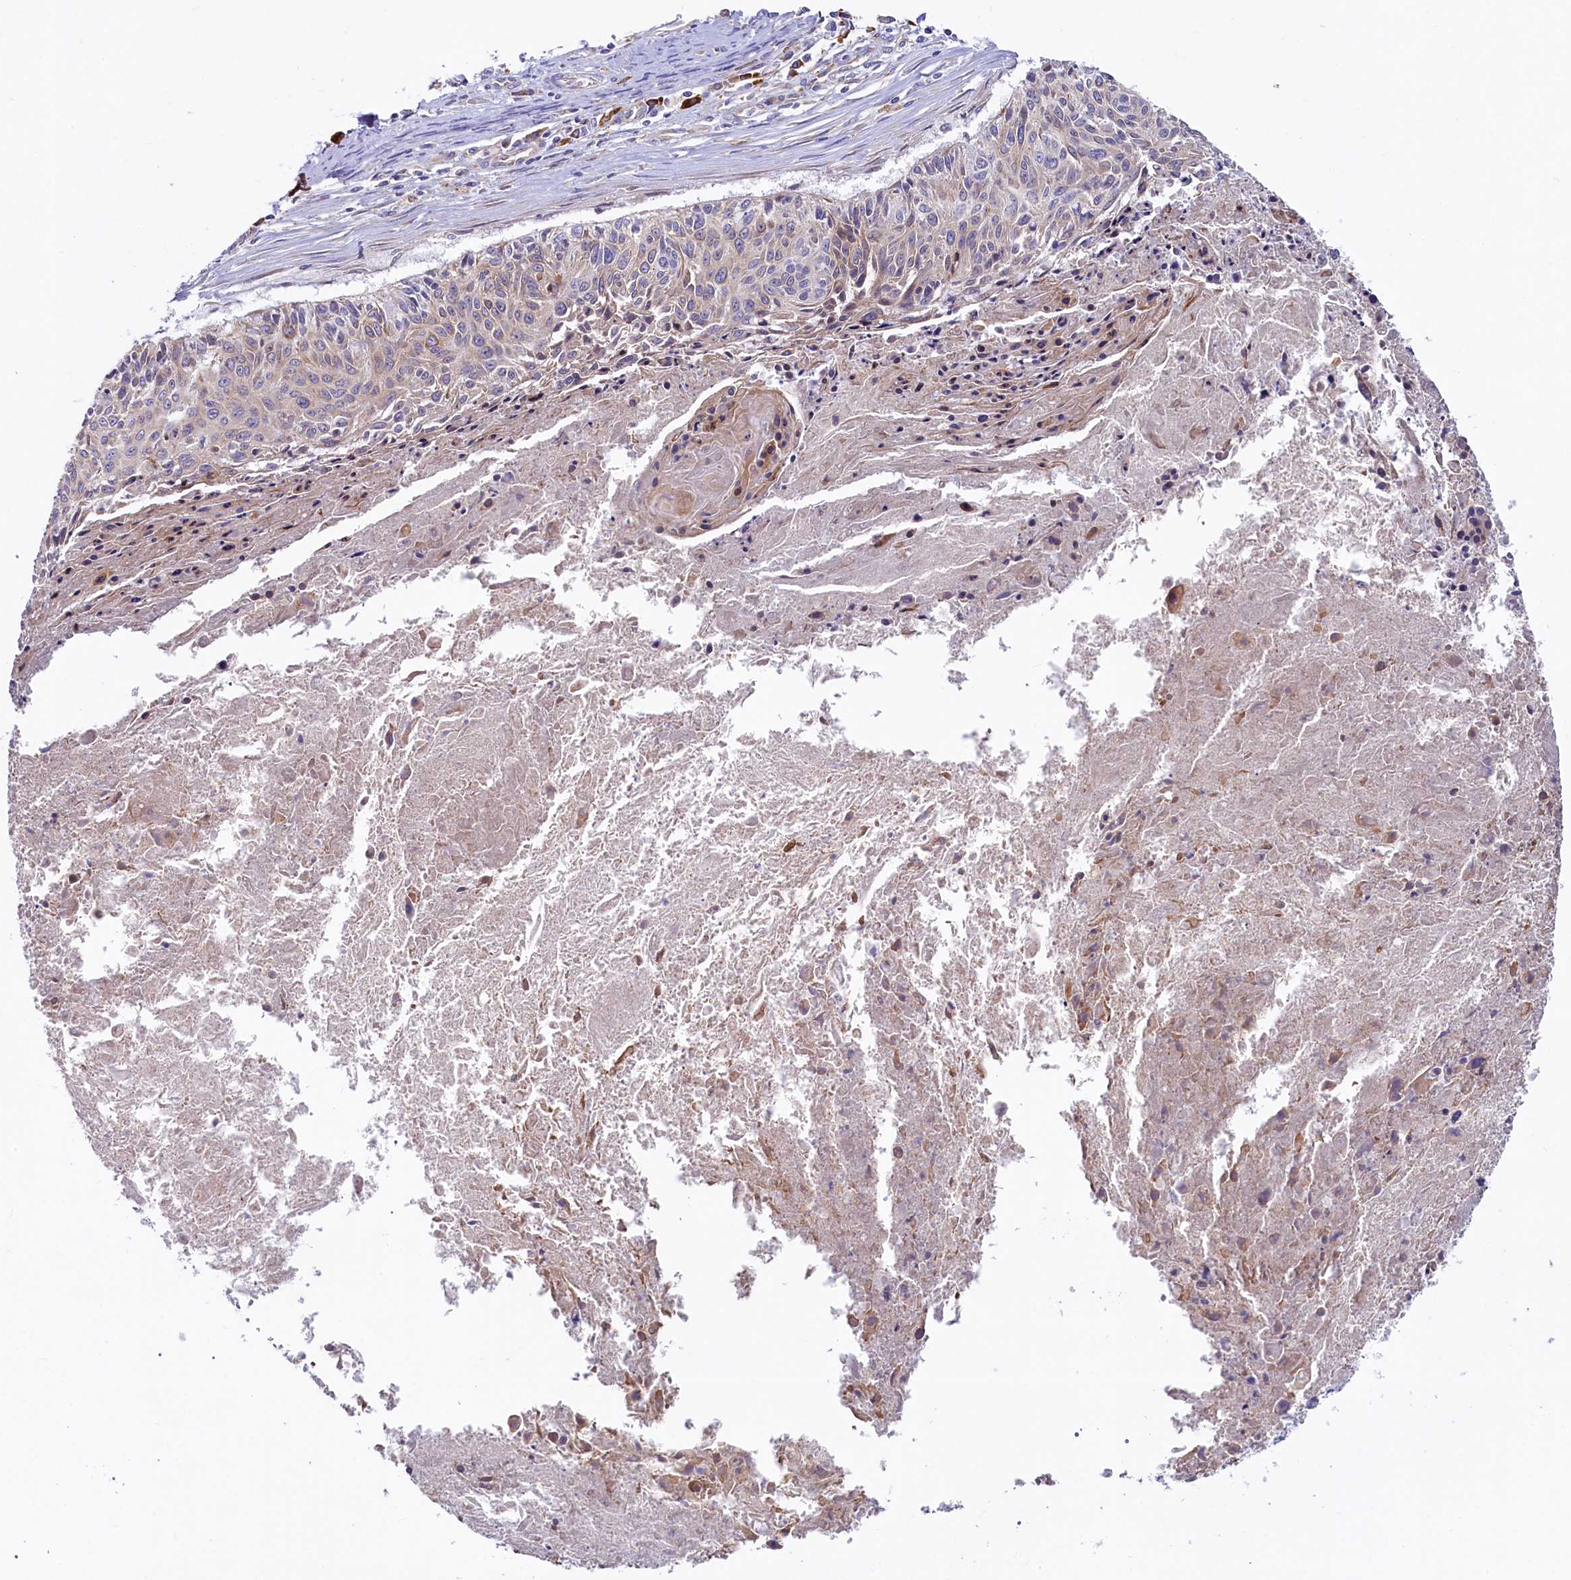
{"staining": {"intensity": "weak", "quantity": "<25%", "location": "cytoplasmic/membranous"}, "tissue": "cervical cancer", "cell_type": "Tumor cells", "image_type": "cancer", "snomed": [{"axis": "morphology", "description": "Squamous cell carcinoma, NOS"}, {"axis": "topography", "description": "Cervix"}], "caption": "The histopathology image exhibits no significant staining in tumor cells of cervical cancer (squamous cell carcinoma). The staining was performed using DAB (3,3'-diaminobenzidine) to visualize the protein expression in brown, while the nuclei were stained in blue with hematoxylin (Magnification: 20x).", "gene": "CHID1", "patient": {"sex": "female", "age": 55}}